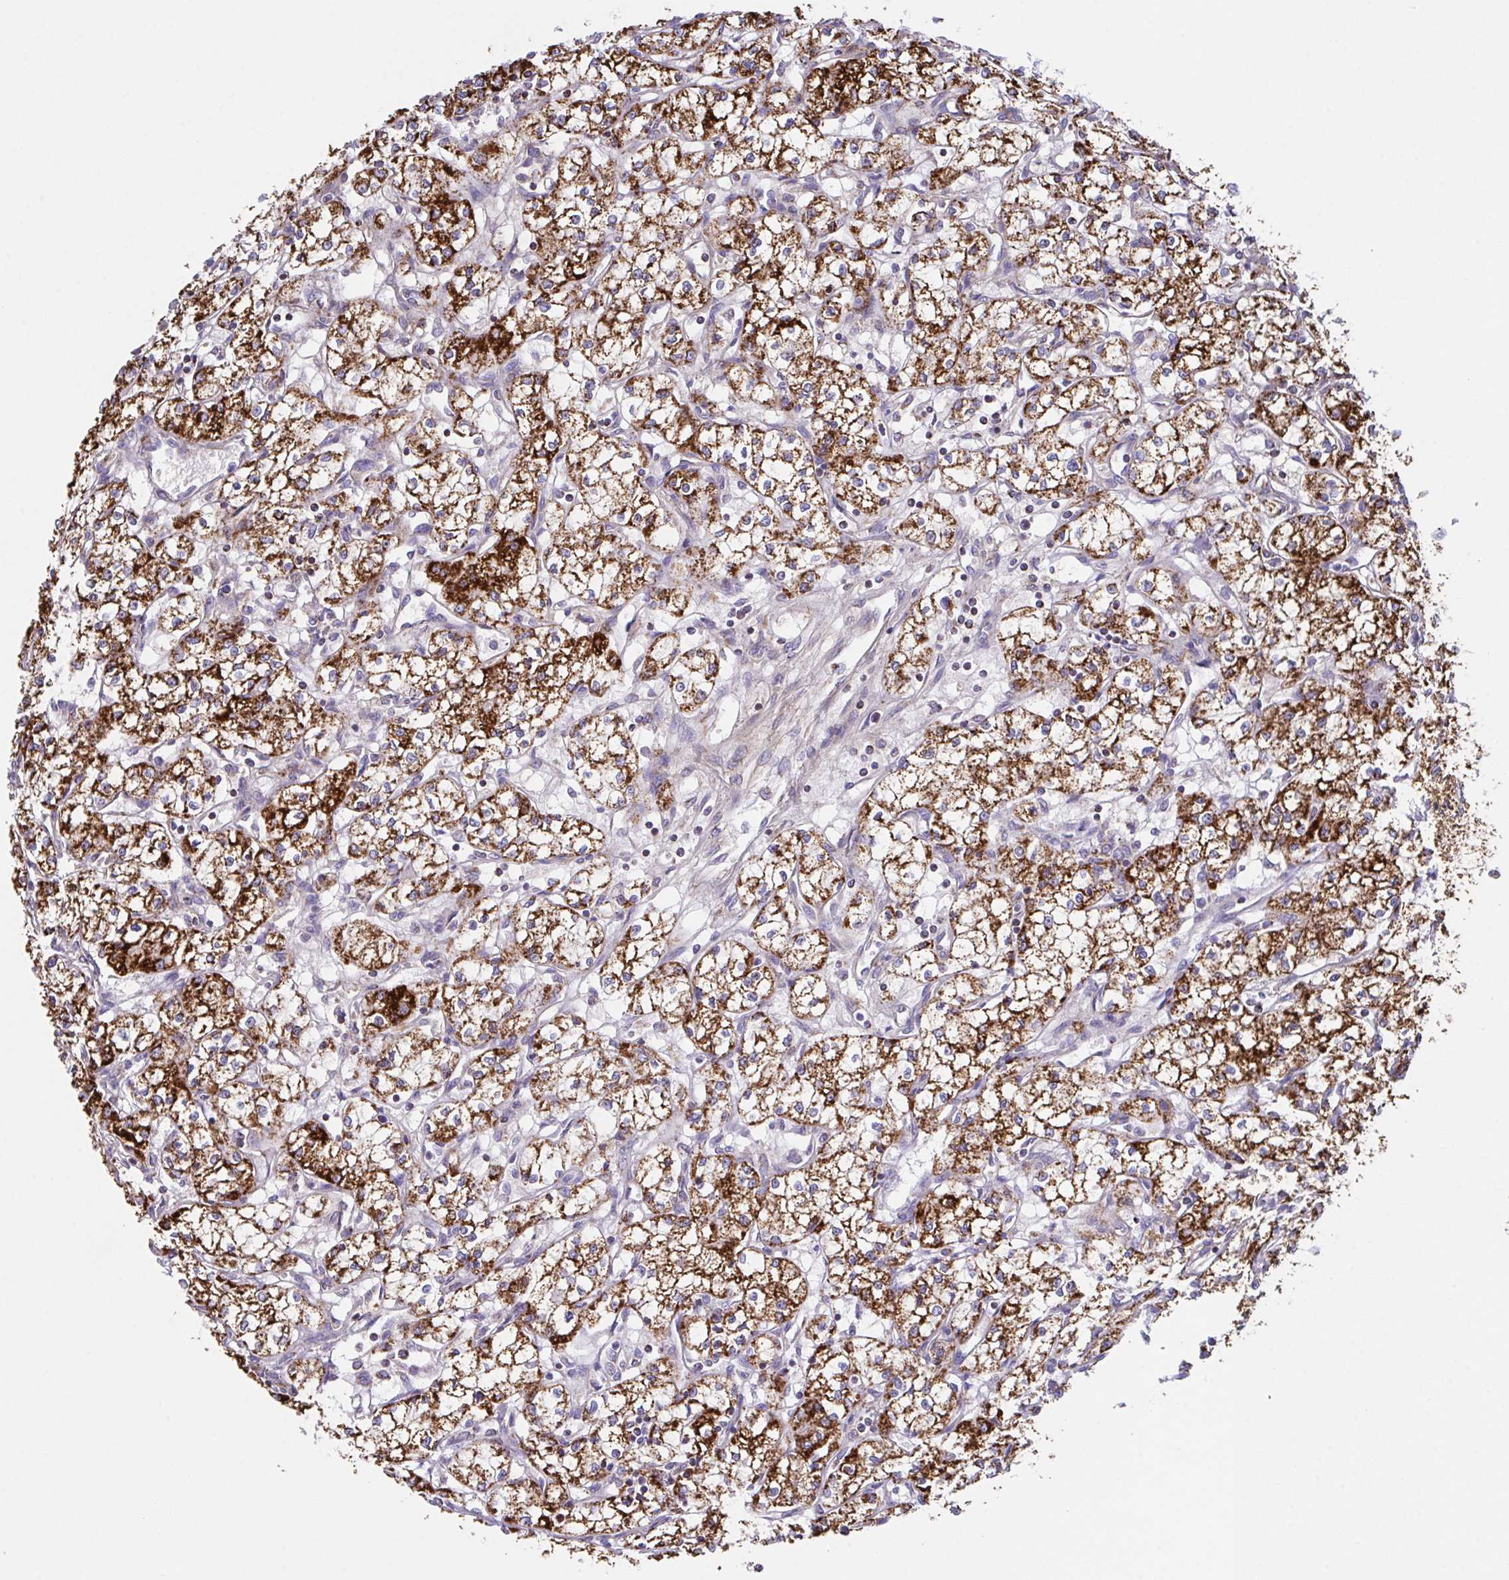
{"staining": {"intensity": "strong", "quantity": ">75%", "location": "cytoplasmic/membranous"}, "tissue": "renal cancer", "cell_type": "Tumor cells", "image_type": "cancer", "snomed": [{"axis": "morphology", "description": "Adenocarcinoma, NOS"}, {"axis": "topography", "description": "Kidney"}], "caption": "Adenocarcinoma (renal) tissue demonstrates strong cytoplasmic/membranous expression in about >75% of tumor cells, visualized by immunohistochemistry. The staining was performed using DAB (3,3'-diaminobenzidine), with brown indicating positive protein expression. Nuclei are stained blue with hematoxylin.", "gene": "PCMTD2", "patient": {"sex": "male", "age": 59}}